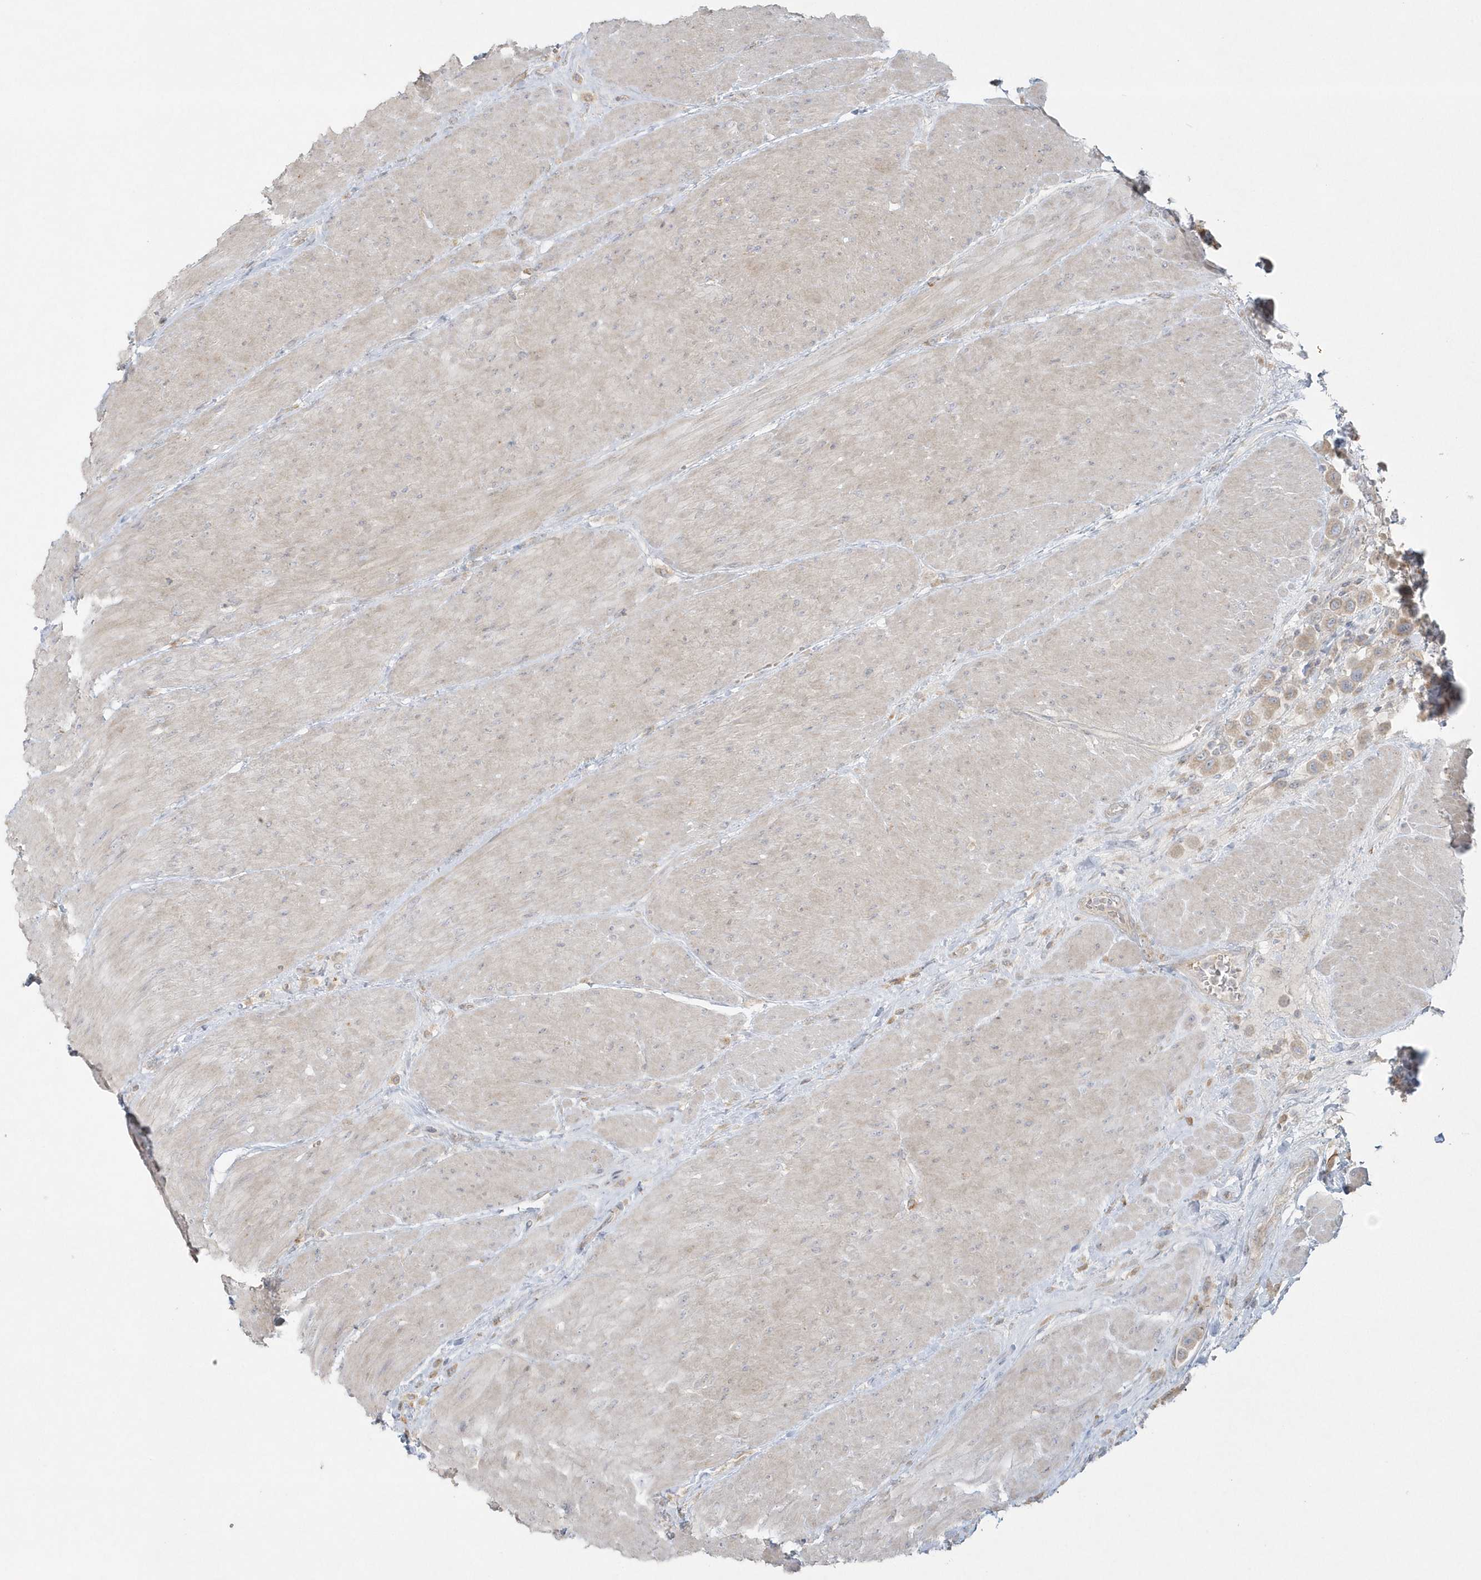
{"staining": {"intensity": "weak", "quantity": "25%-75%", "location": "cytoplasmic/membranous"}, "tissue": "urothelial cancer", "cell_type": "Tumor cells", "image_type": "cancer", "snomed": [{"axis": "morphology", "description": "Urothelial carcinoma, High grade"}, {"axis": "topography", "description": "Urinary bladder"}], "caption": "DAB immunohistochemical staining of urothelial cancer demonstrates weak cytoplasmic/membranous protein staining in approximately 25%-75% of tumor cells.", "gene": "BLTP3A", "patient": {"sex": "male", "age": 50}}